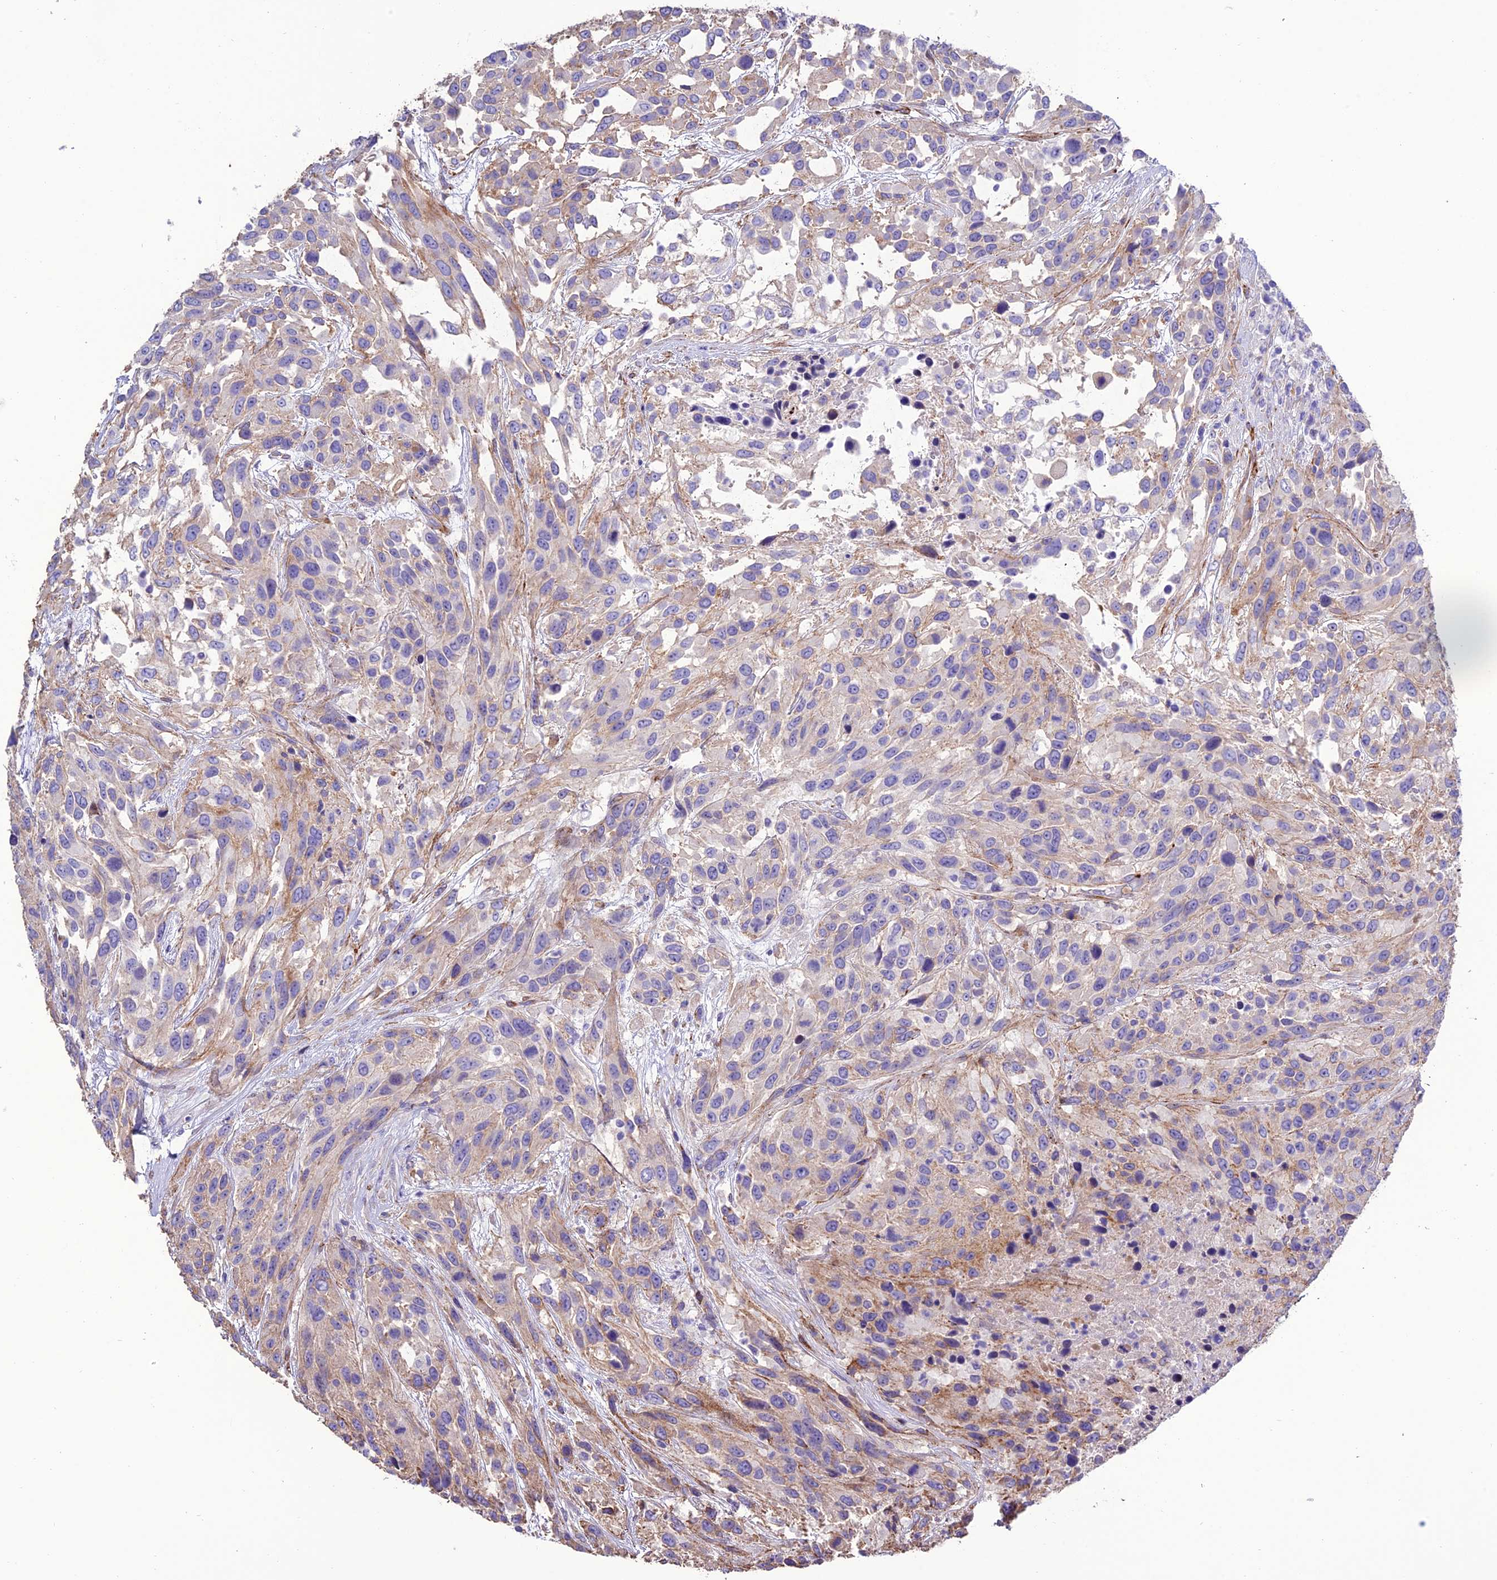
{"staining": {"intensity": "negative", "quantity": "none", "location": "none"}, "tissue": "urothelial cancer", "cell_type": "Tumor cells", "image_type": "cancer", "snomed": [{"axis": "morphology", "description": "Urothelial carcinoma, High grade"}, {"axis": "topography", "description": "Urinary bladder"}], "caption": "Immunohistochemical staining of urothelial carcinoma (high-grade) reveals no significant expression in tumor cells.", "gene": "REX1BD", "patient": {"sex": "female", "age": 70}}